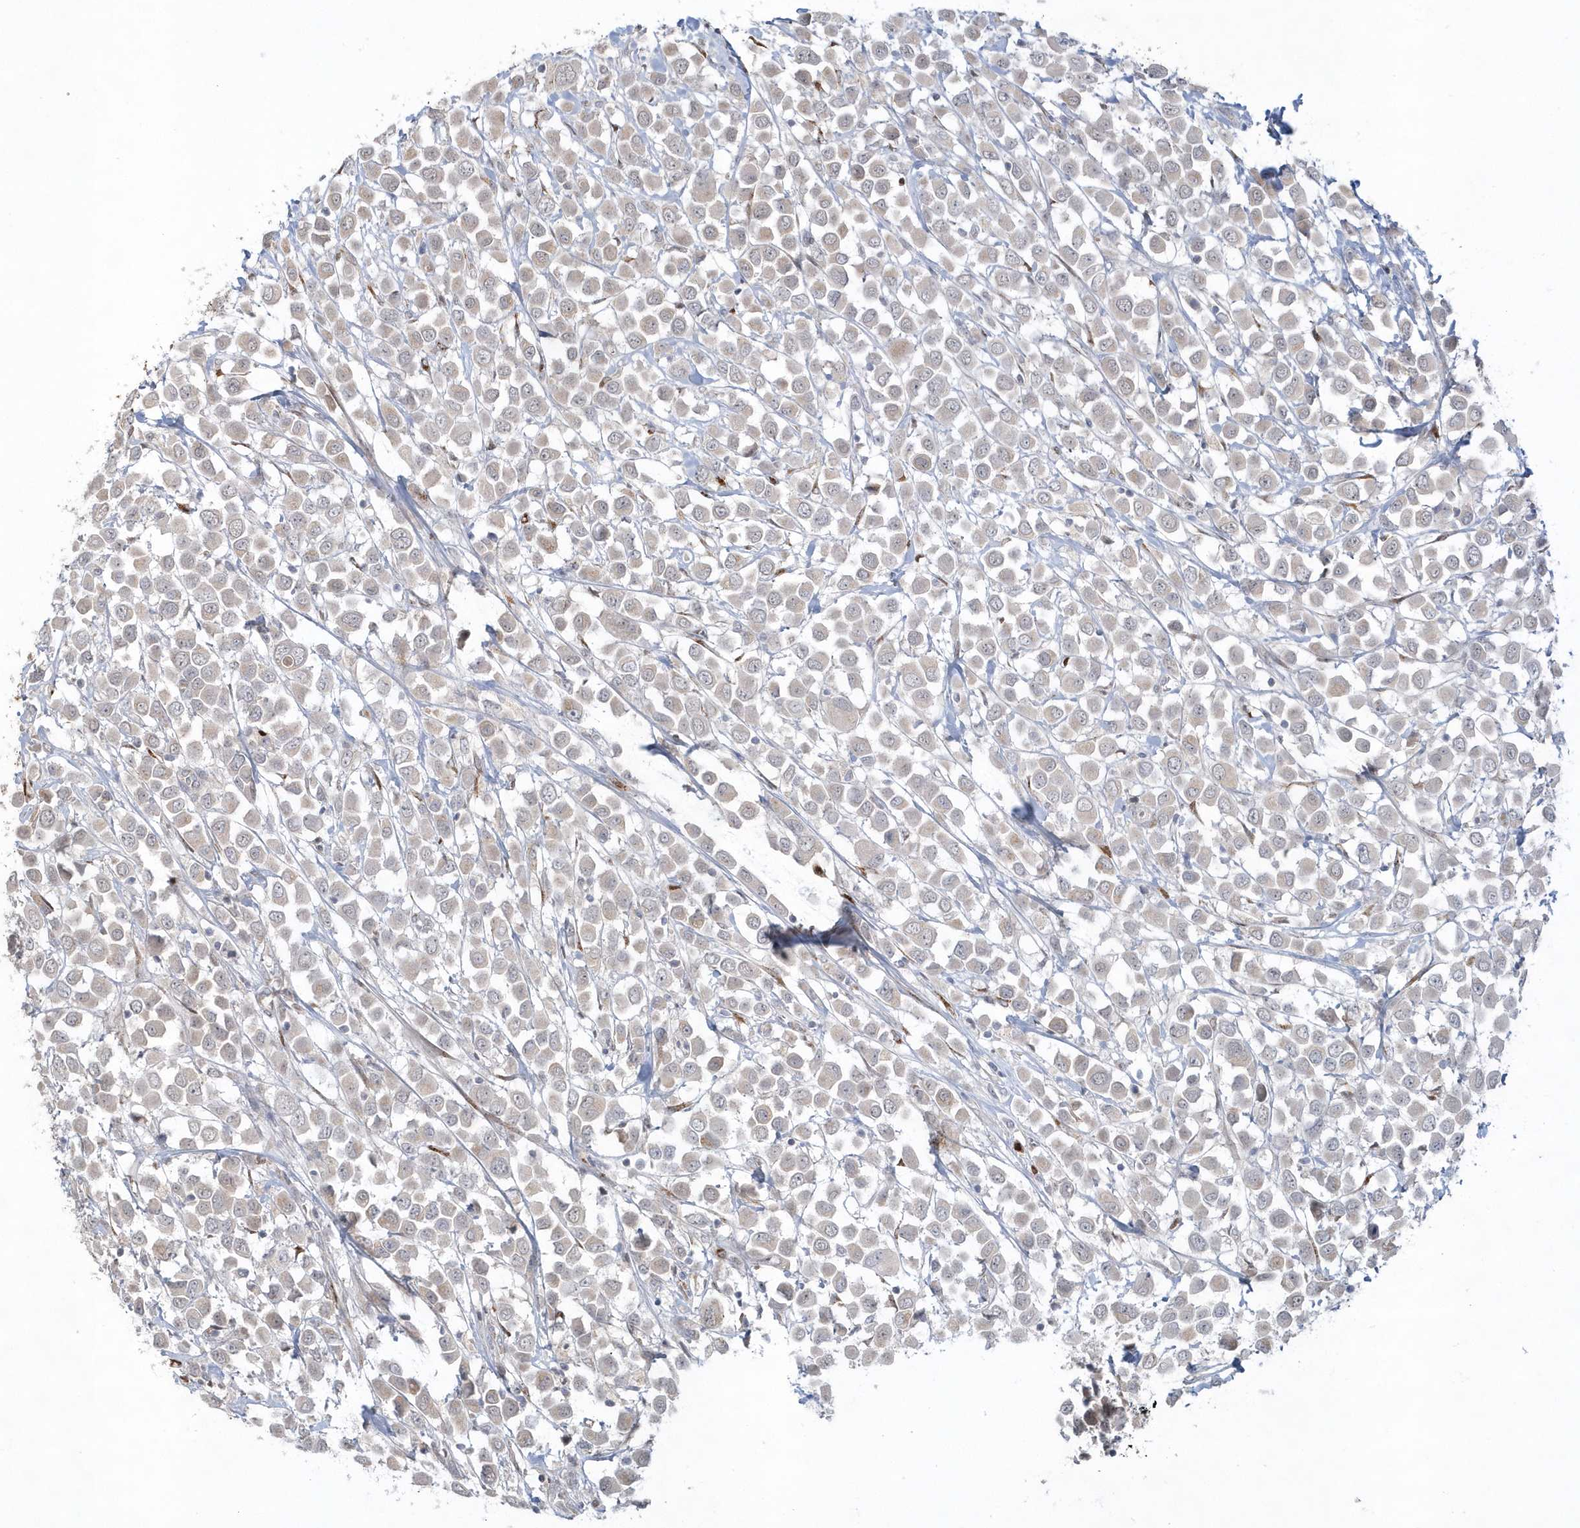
{"staining": {"intensity": "weak", "quantity": "<25%", "location": "cytoplasmic/membranous"}, "tissue": "breast cancer", "cell_type": "Tumor cells", "image_type": "cancer", "snomed": [{"axis": "morphology", "description": "Duct carcinoma"}, {"axis": "topography", "description": "Breast"}], "caption": "Tumor cells show no significant expression in breast cancer.", "gene": "DHFR", "patient": {"sex": "female", "age": 61}}